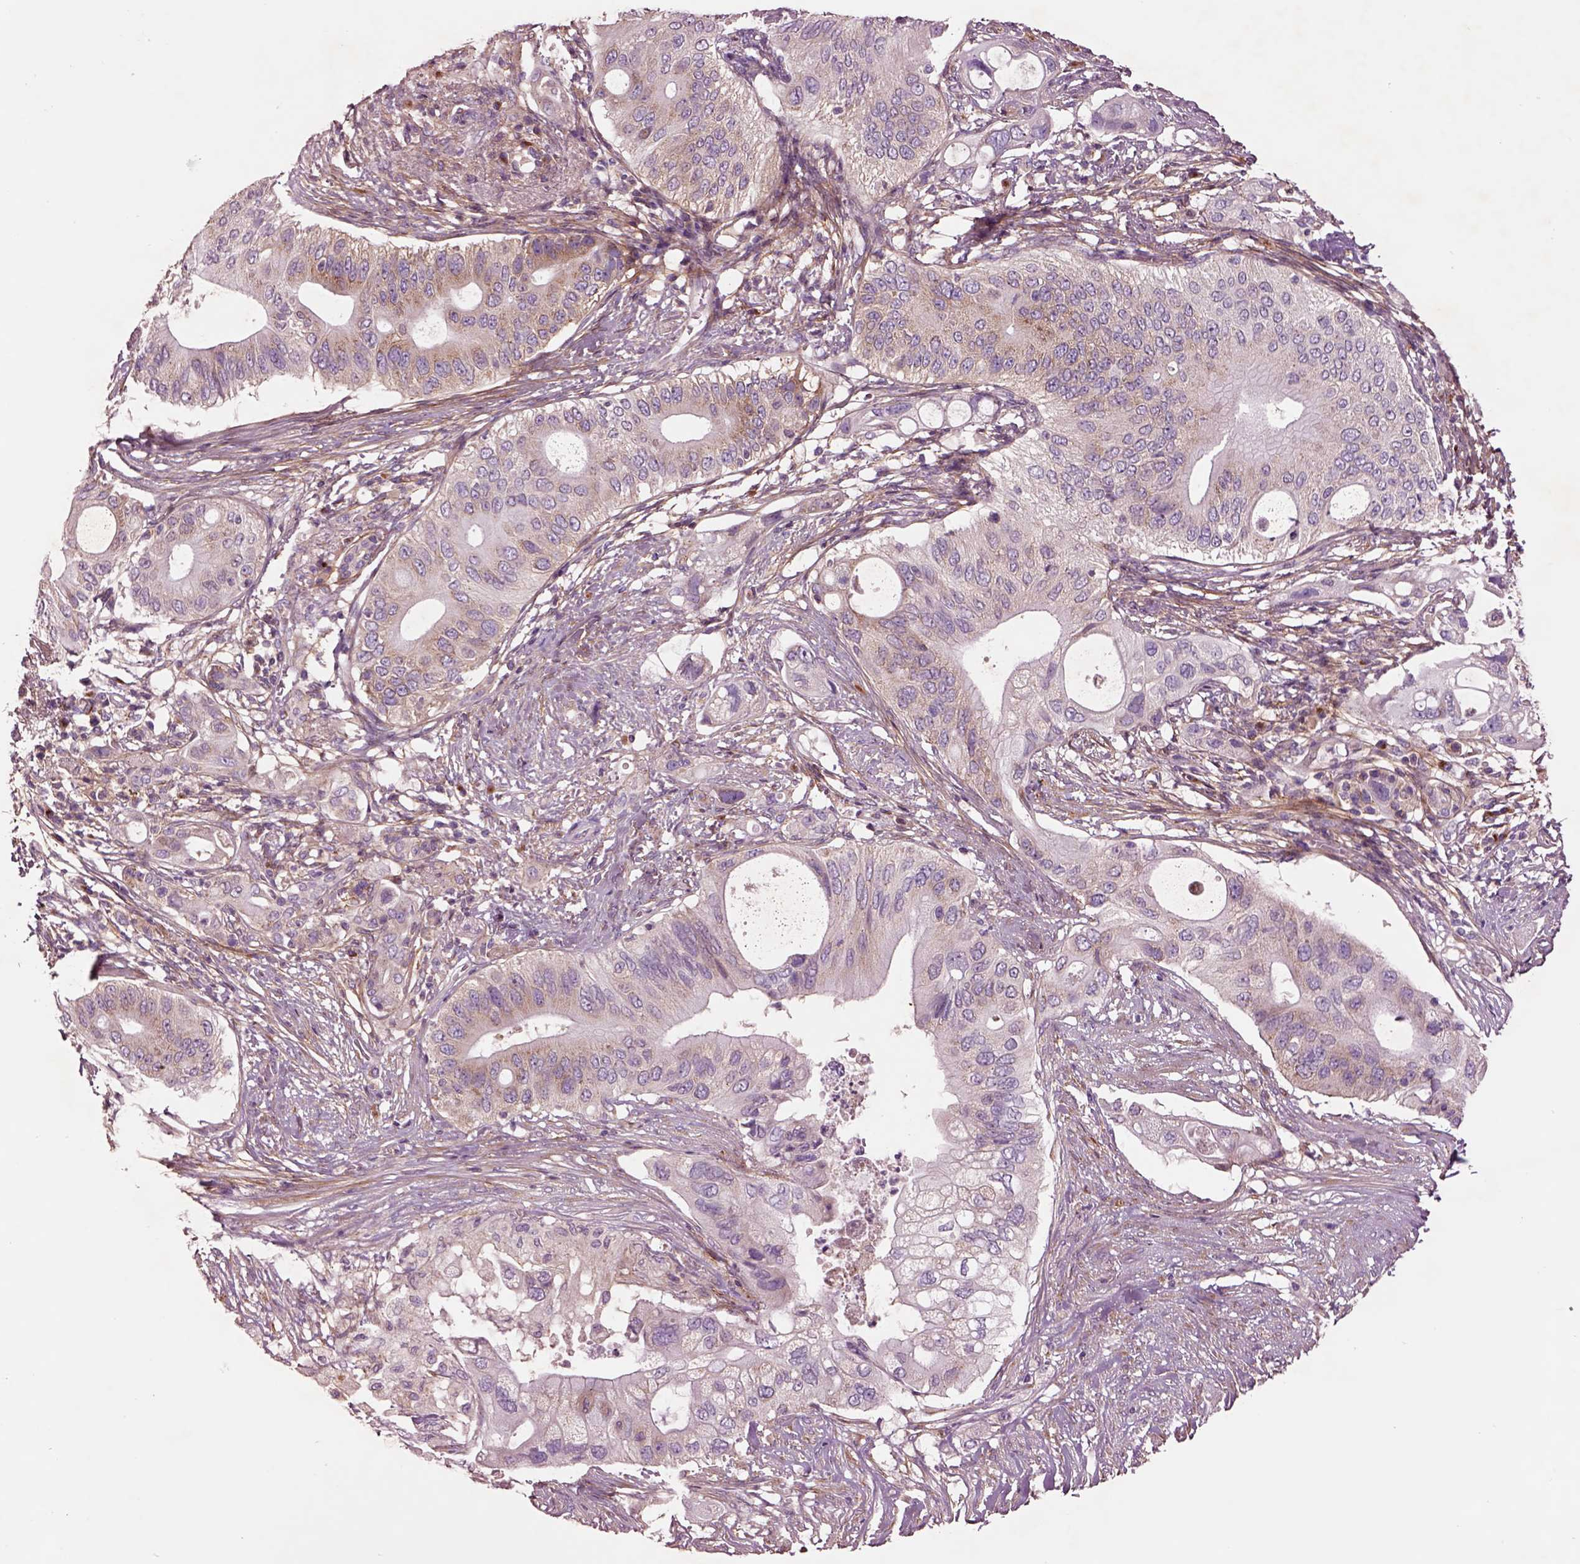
{"staining": {"intensity": "moderate", "quantity": "<25%", "location": "cytoplasmic/membranous"}, "tissue": "pancreatic cancer", "cell_type": "Tumor cells", "image_type": "cancer", "snomed": [{"axis": "morphology", "description": "Adenocarcinoma, NOS"}, {"axis": "topography", "description": "Pancreas"}], "caption": "A low amount of moderate cytoplasmic/membranous positivity is seen in approximately <25% of tumor cells in adenocarcinoma (pancreatic) tissue. The protein of interest is shown in brown color, while the nuclei are stained blue.", "gene": "SEC23A", "patient": {"sex": "female", "age": 72}}